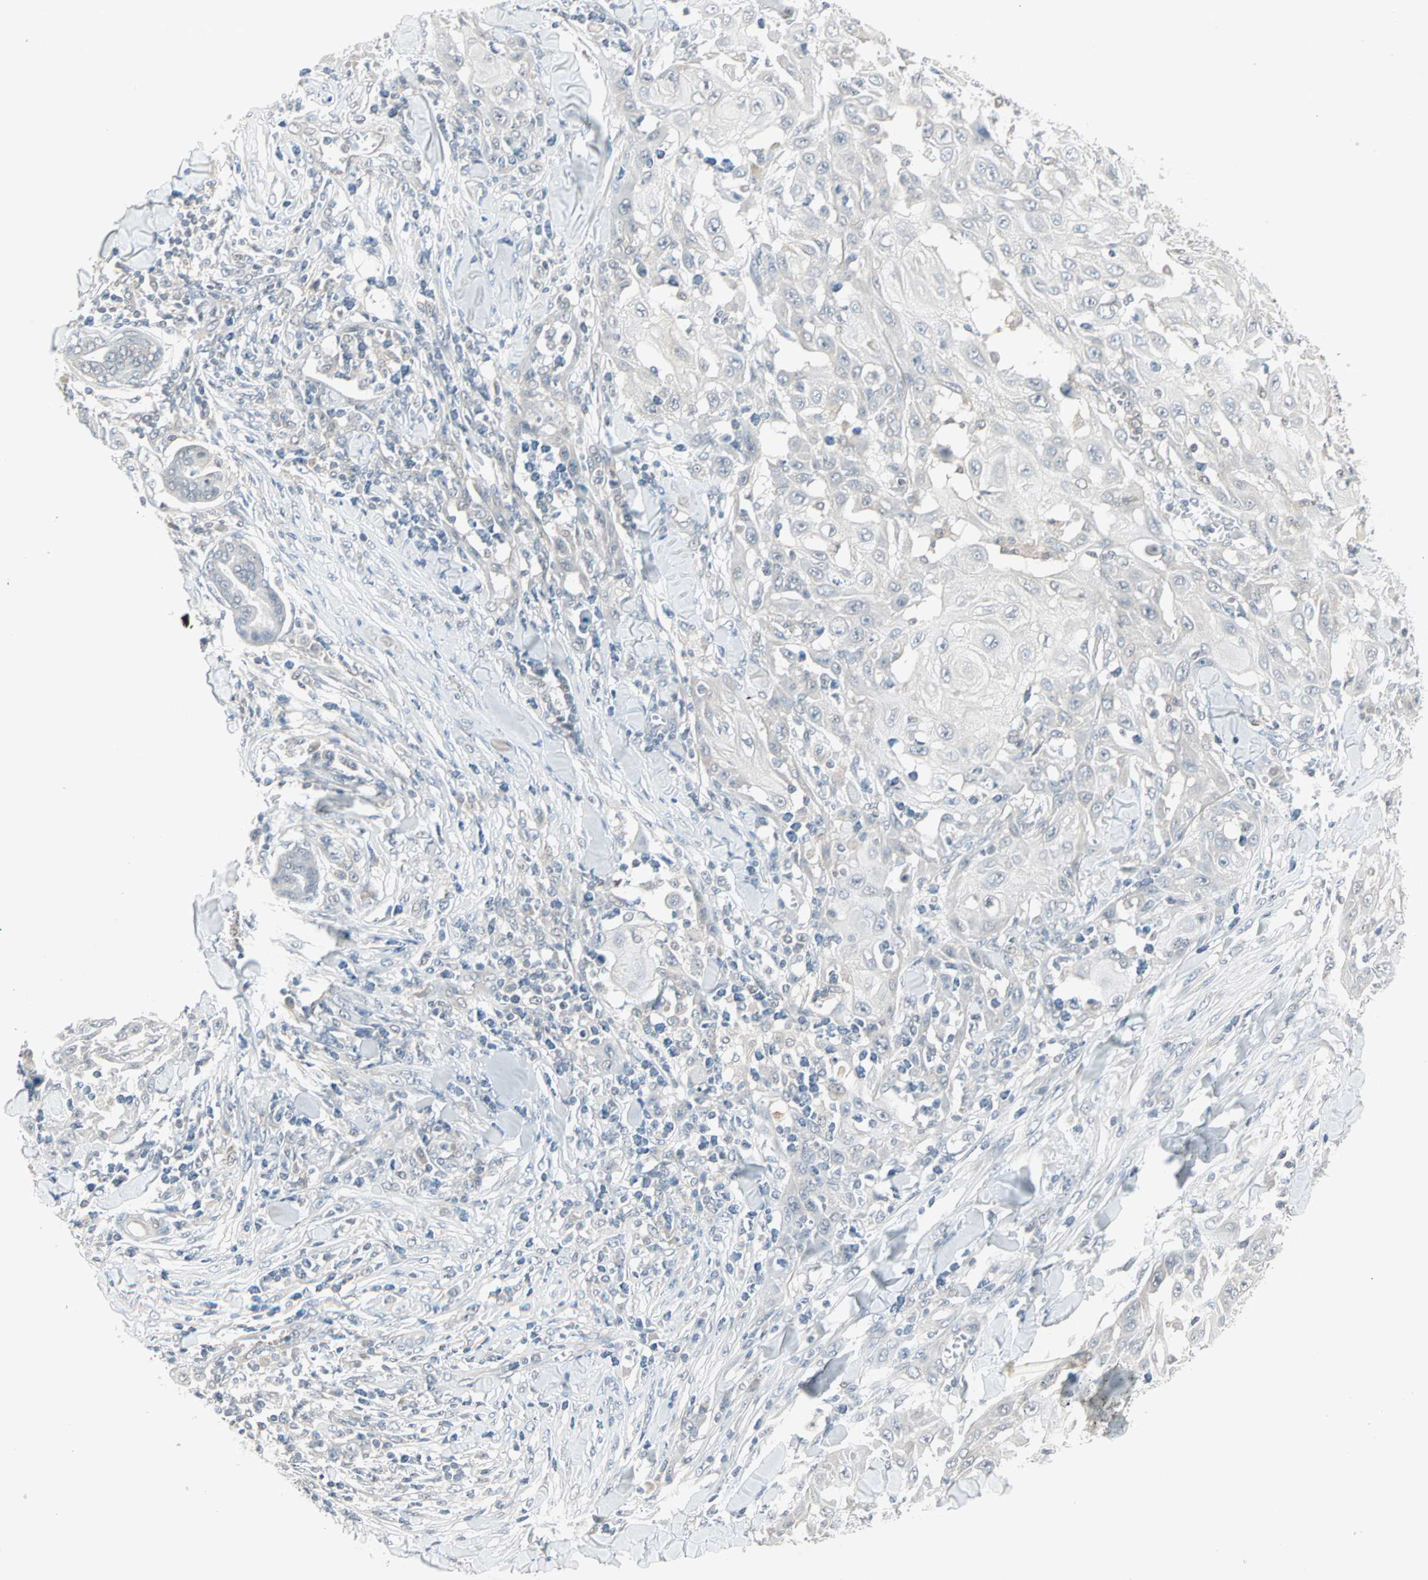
{"staining": {"intensity": "negative", "quantity": "none", "location": "none"}, "tissue": "skin cancer", "cell_type": "Tumor cells", "image_type": "cancer", "snomed": [{"axis": "morphology", "description": "Squamous cell carcinoma, NOS"}, {"axis": "topography", "description": "Skin"}], "caption": "Tumor cells show no significant protein positivity in skin cancer (squamous cell carcinoma).", "gene": "PTPA", "patient": {"sex": "male", "age": 24}}